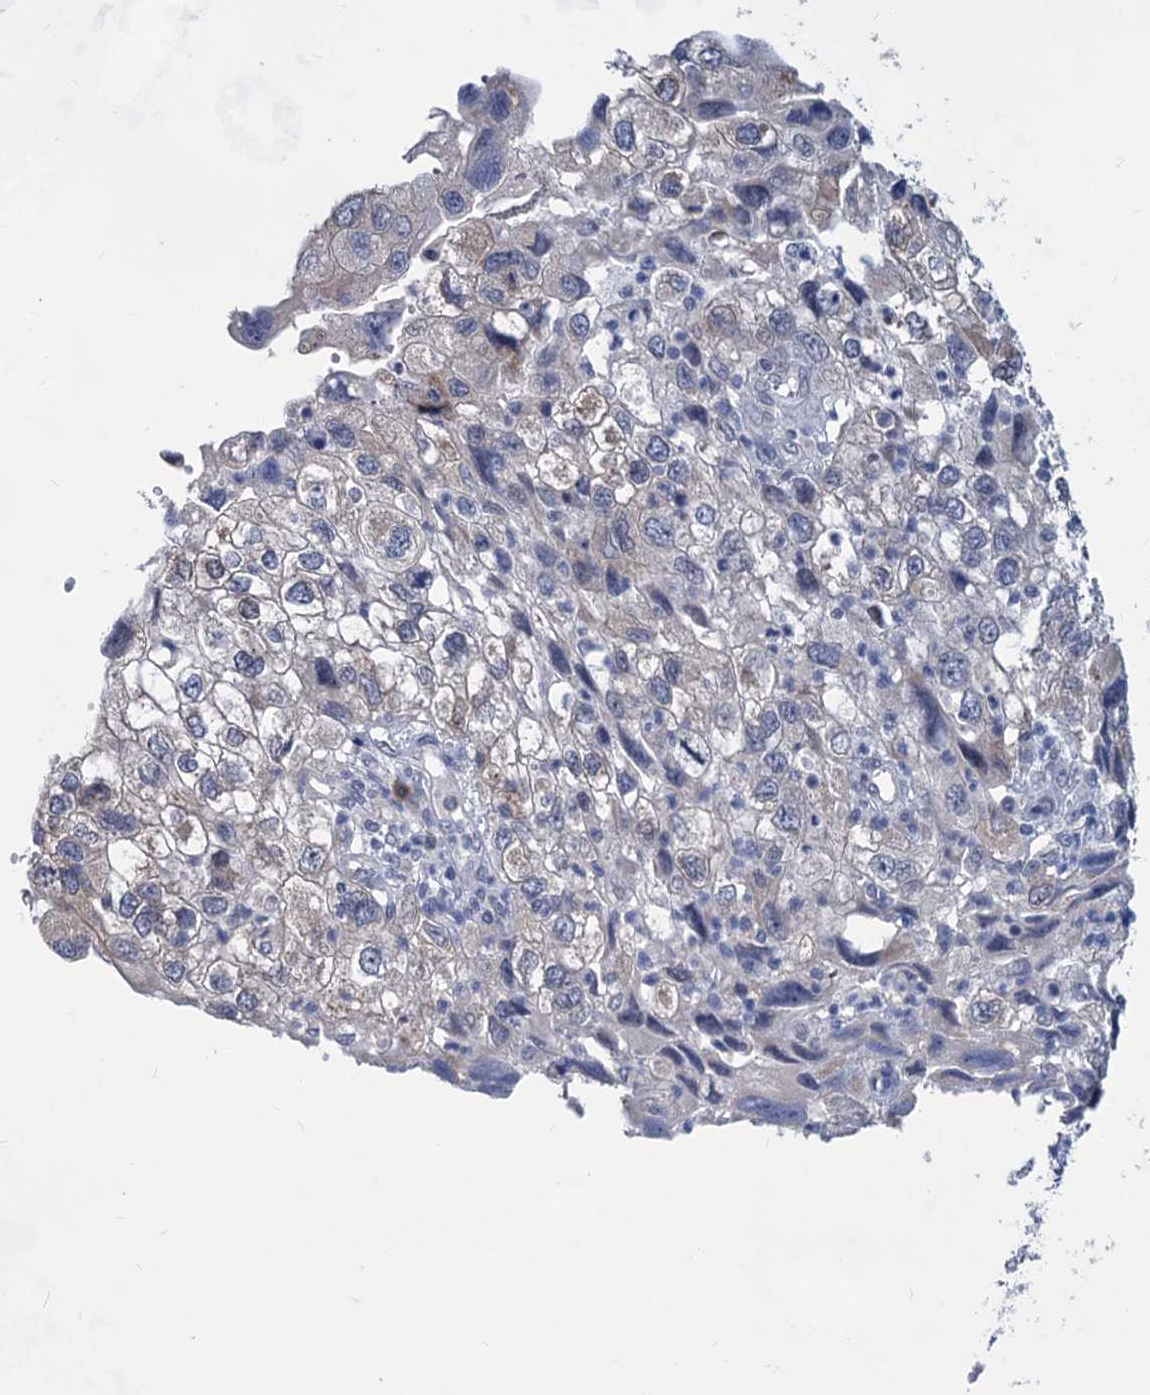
{"staining": {"intensity": "weak", "quantity": "<25%", "location": "cytoplasmic/membranous"}, "tissue": "endometrial cancer", "cell_type": "Tumor cells", "image_type": "cancer", "snomed": [{"axis": "morphology", "description": "Adenocarcinoma, NOS"}, {"axis": "topography", "description": "Endometrium"}], "caption": "Immunohistochemistry (IHC) of adenocarcinoma (endometrial) shows no expression in tumor cells.", "gene": "TTC17", "patient": {"sex": "female", "age": 49}}